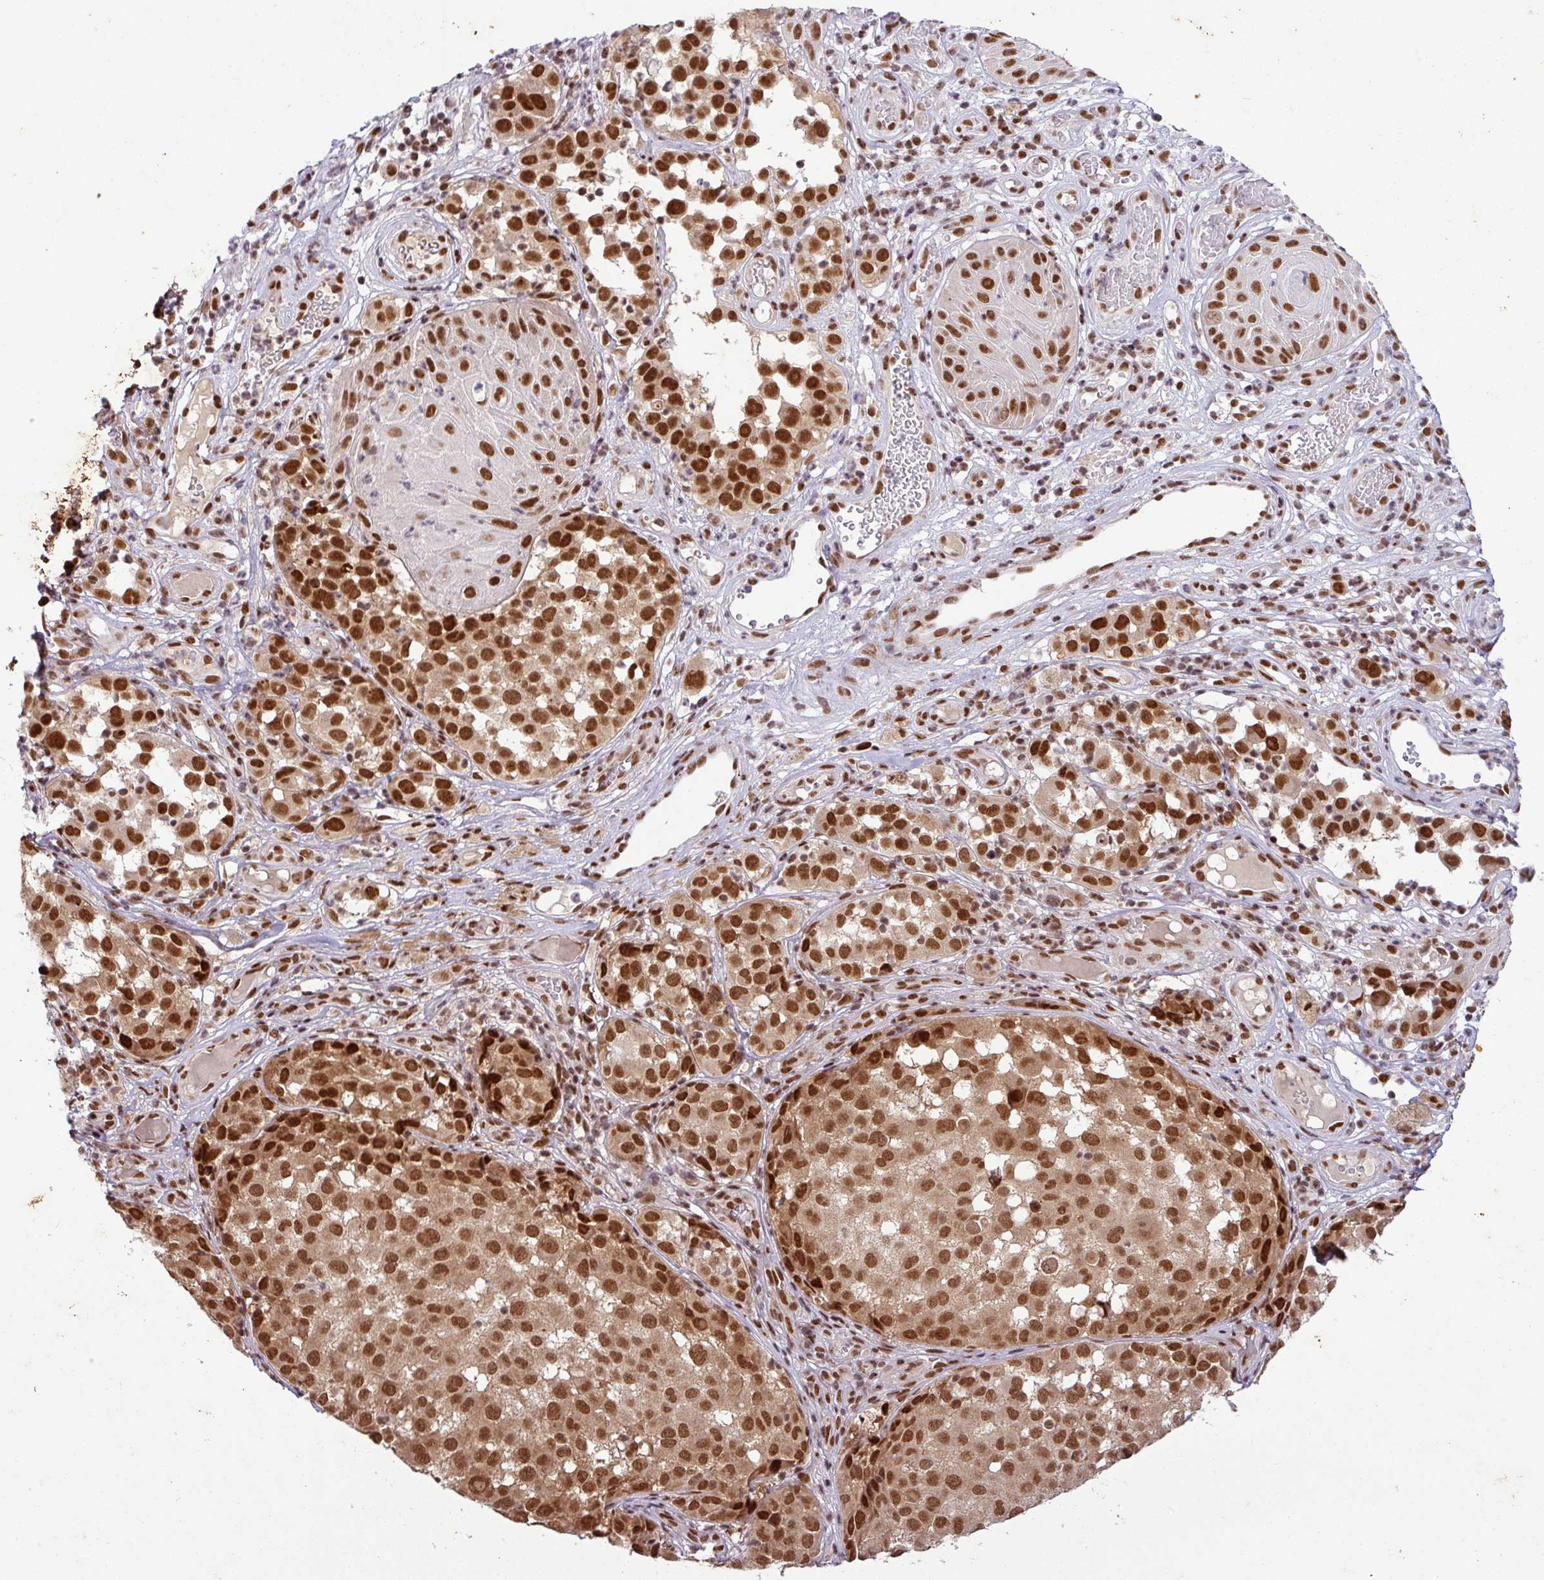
{"staining": {"intensity": "strong", "quantity": ">75%", "location": "cytoplasmic/membranous,nuclear"}, "tissue": "melanoma", "cell_type": "Tumor cells", "image_type": "cancer", "snomed": [{"axis": "morphology", "description": "Malignant melanoma, NOS"}, {"axis": "topography", "description": "Skin"}], "caption": "High-power microscopy captured an IHC histopathology image of malignant melanoma, revealing strong cytoplasmic/membranous and nuclear positivity in about >75% of tumor cells. Using DAB (brown) and hematoxylin (blue) stains, captured at high magnification using brightfield microscopy.", "gene": "SRSF2", "patient": {"sex": "male", "age": 64}}